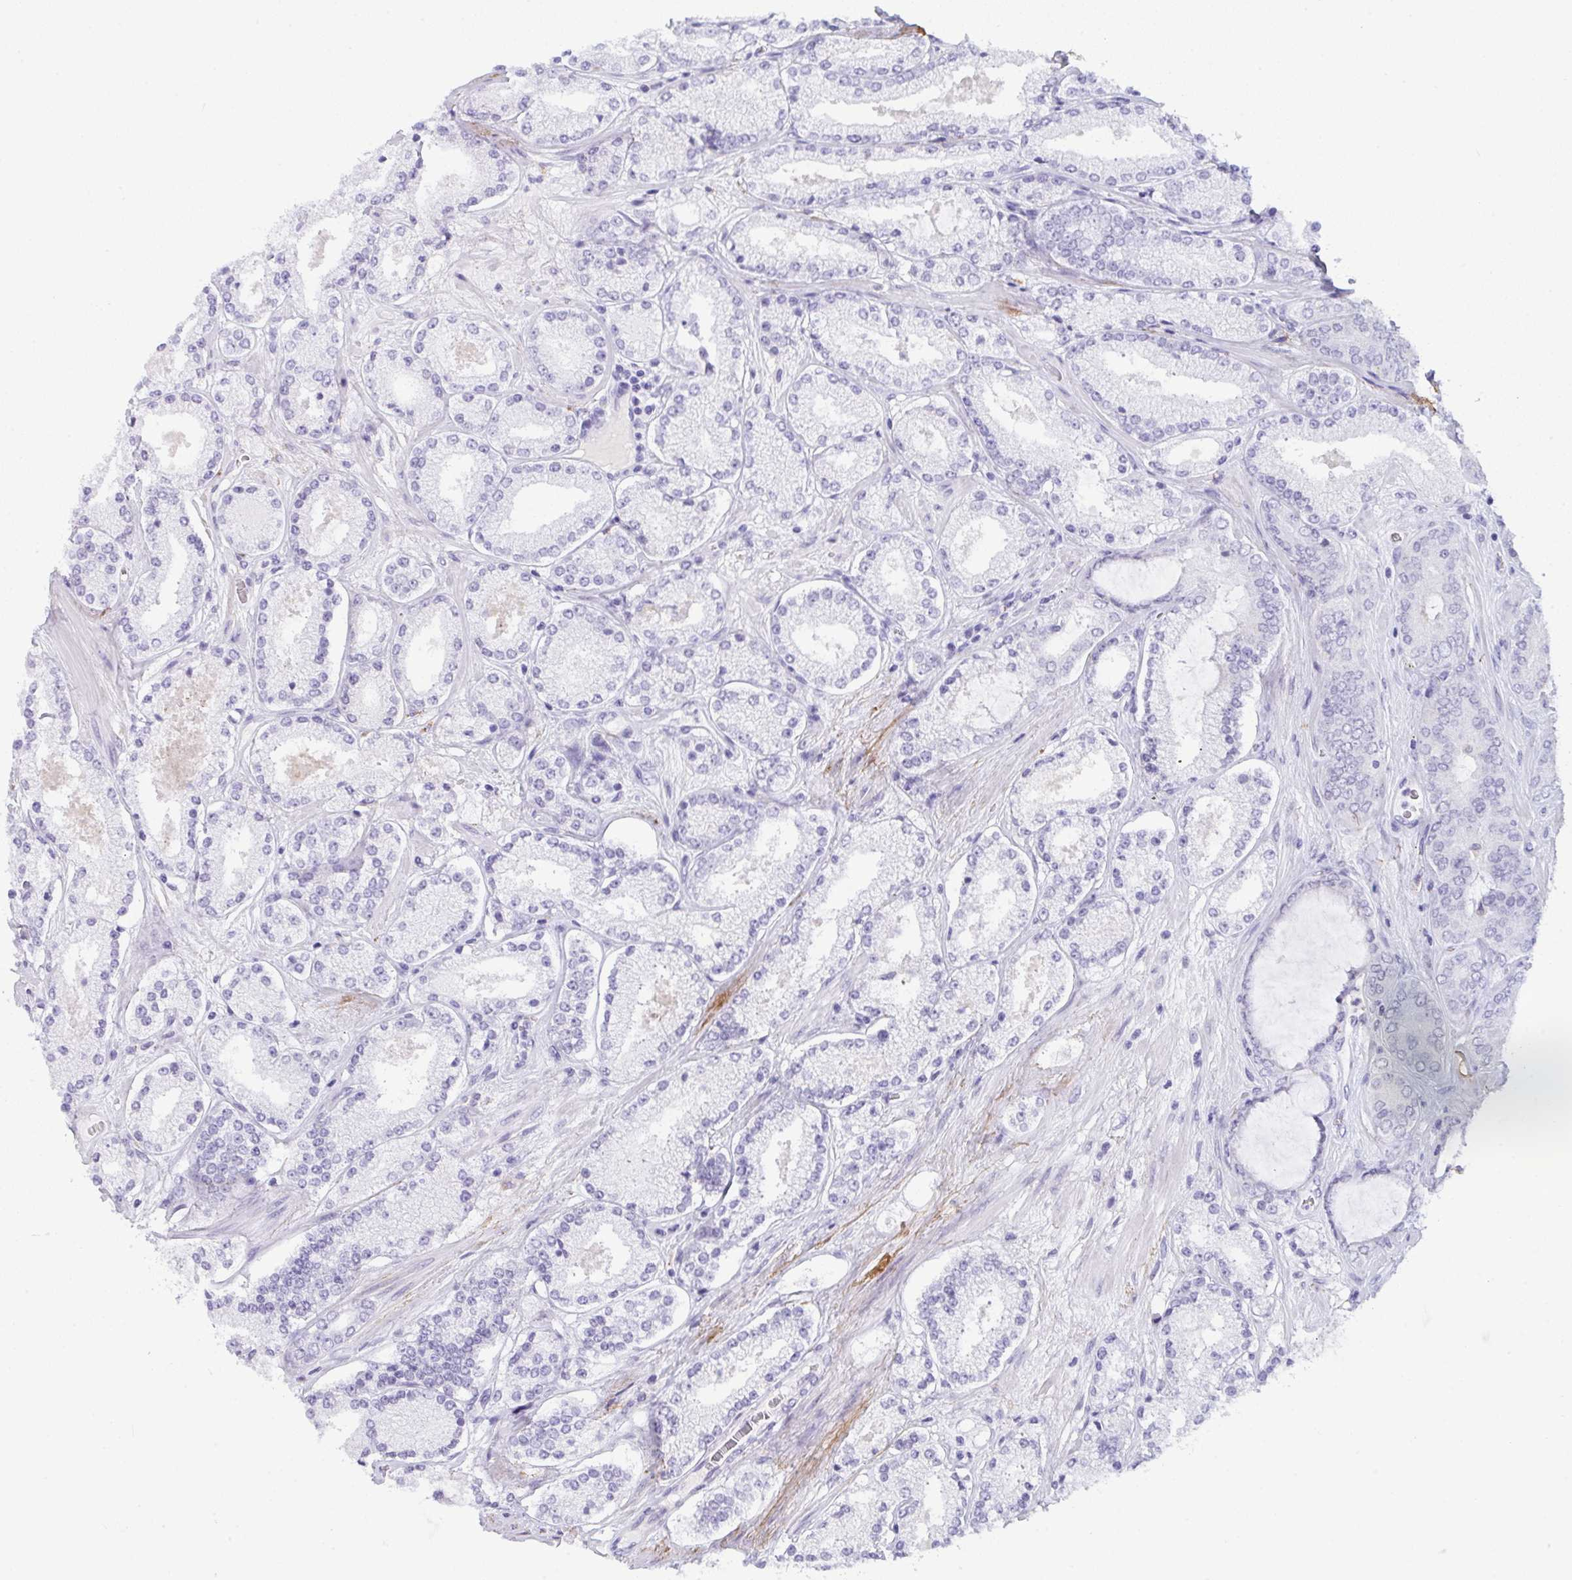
{"staining": {"intensity": "negative", "quantity": "none", "location": "none"}, "tissue": "prostate cancer", "cell_type": "Tumor cells", "image_type": "cancer", "snomed": [{"axis": "morphology", "description": "Adenocarcinoma, High grade"}, {"axis": "topography", "description": "Prostate"}], "caption": "Micrograph shows no significant protein staining in tumor cells of prostate cancer.", "gene": "ELN", "patient": {"sex": "male", "age": 63}}